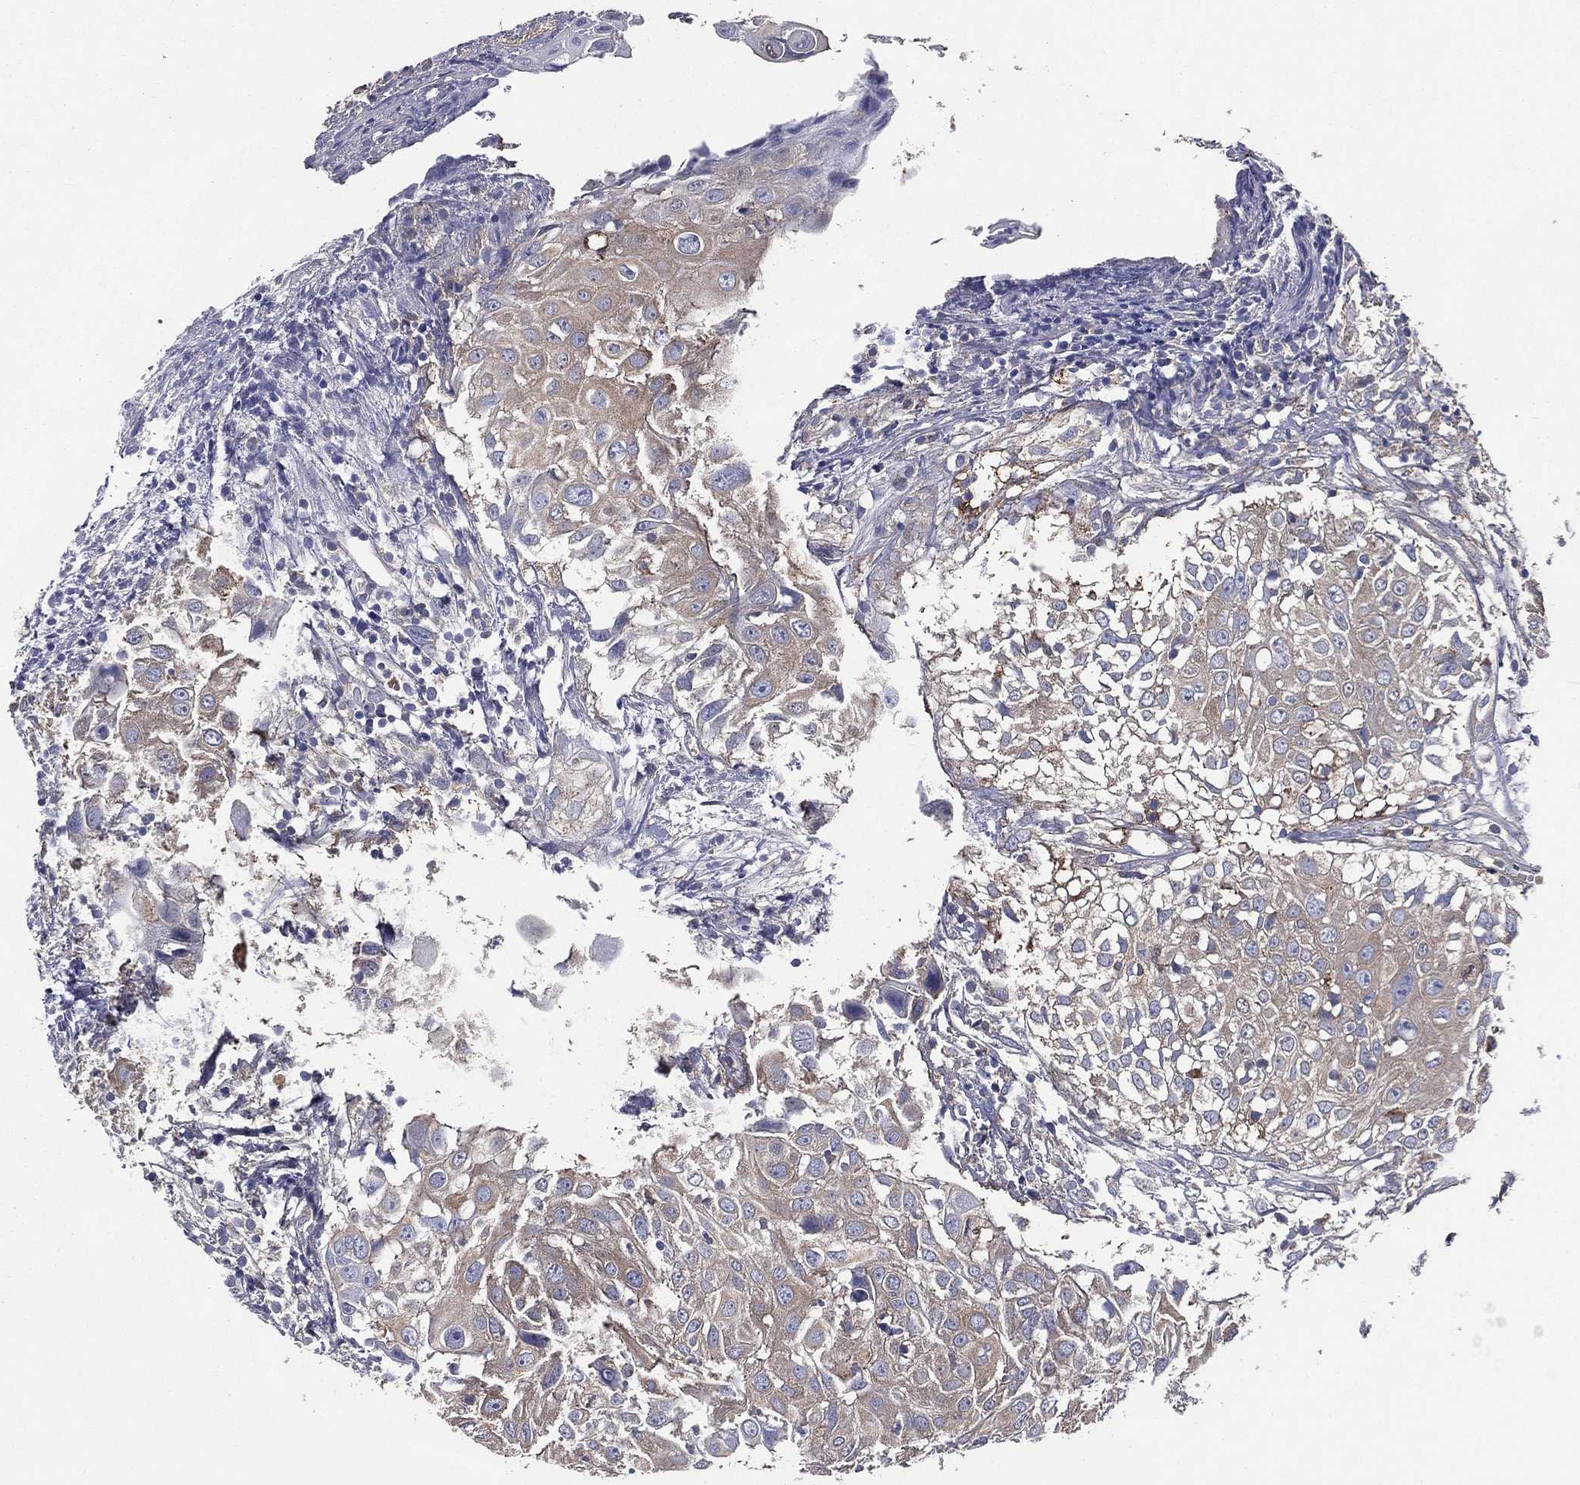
{"staining": {"intensity": "weak", "quantity": "25%-75%", "location": "cytoplasmic/membranous"}, "tissue": "urothelial cancer", "cell_type": "Tumor cells", "image_type": "cancer", "snomed": [{"axis": "morphology", "description": "Urothelial carcinoma, High grade"}, {"axis": "topography", "description": "Urinary bladder"}], "caption": "Weak cytoplasmic/membranous positivity is identified in approximately 25%-75% of tumor cells in urothelial cancer.", "gene": "SARS1", "patient": {"sex": "female", "age": 79}}